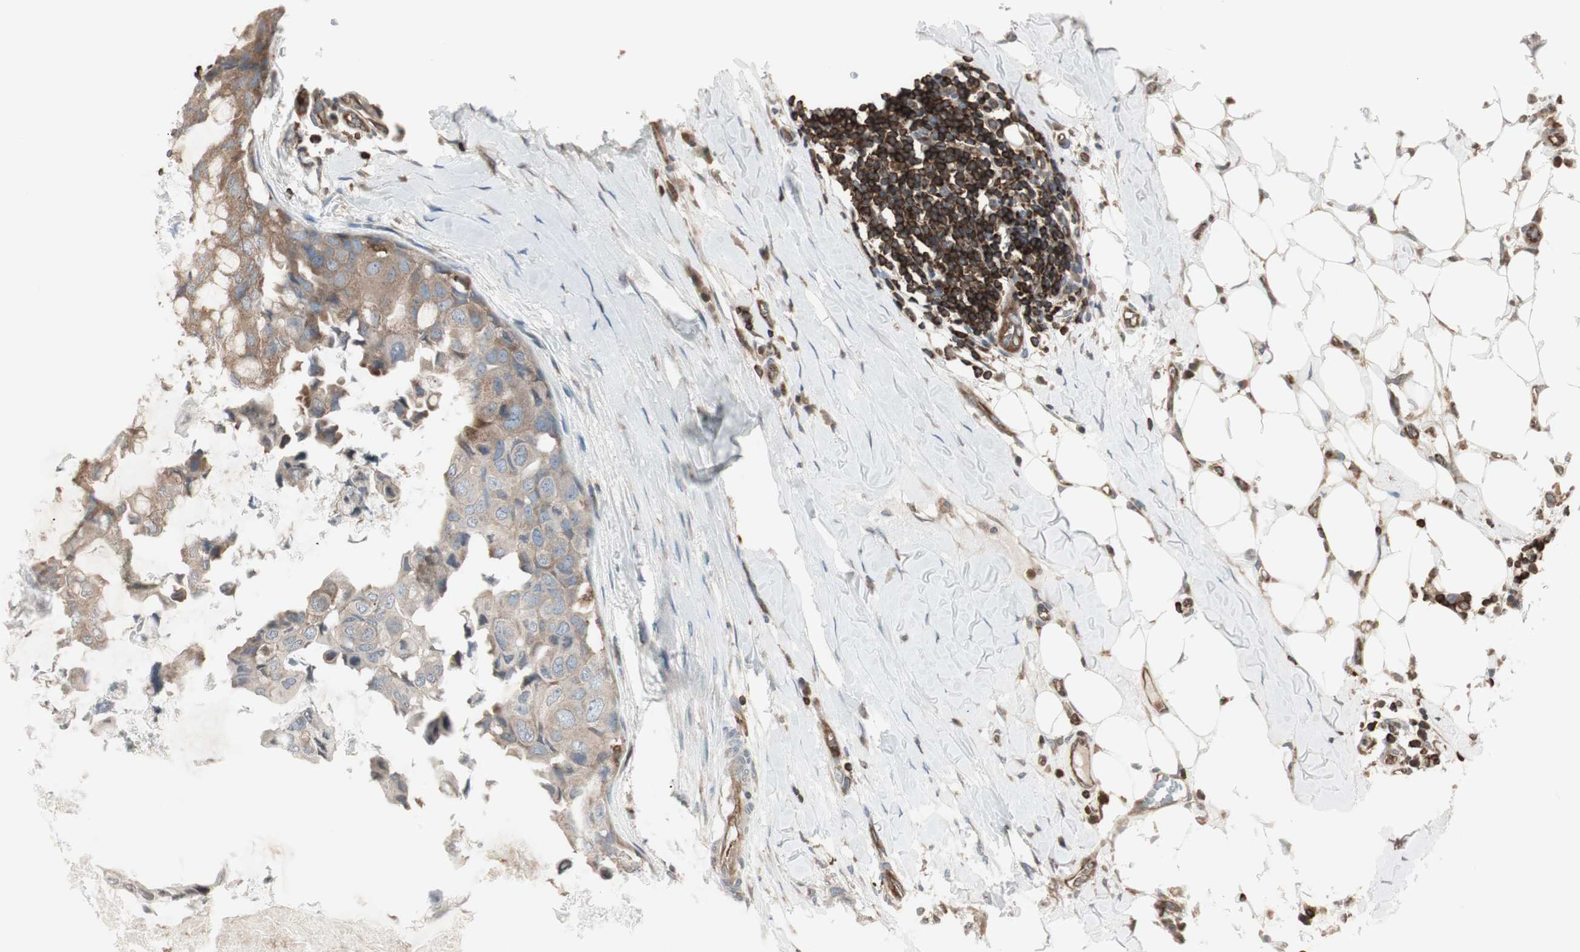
{"staining": {"intensity": "weak", "quantity": ">75%", "location": "cytoplasmic/membranous"}, "tissue": "breast cancer", "cell_type": "Tumor cells", "image_type": "cancer", "snomed": [{"axis": "morphology", "description": "Duct carcinoma"}, {"axis": "topography", "description": "Breast"}], "caption": "The image exhibits immunohistochemical staining of infiltrating ductal carcinoma (breast). There is weak cytoplasmic/membranous positivity is identified in approximately >75% of tumor cells.", "gene": "ARHGEF1", "patient": {"sex": "female", "age": 40}}